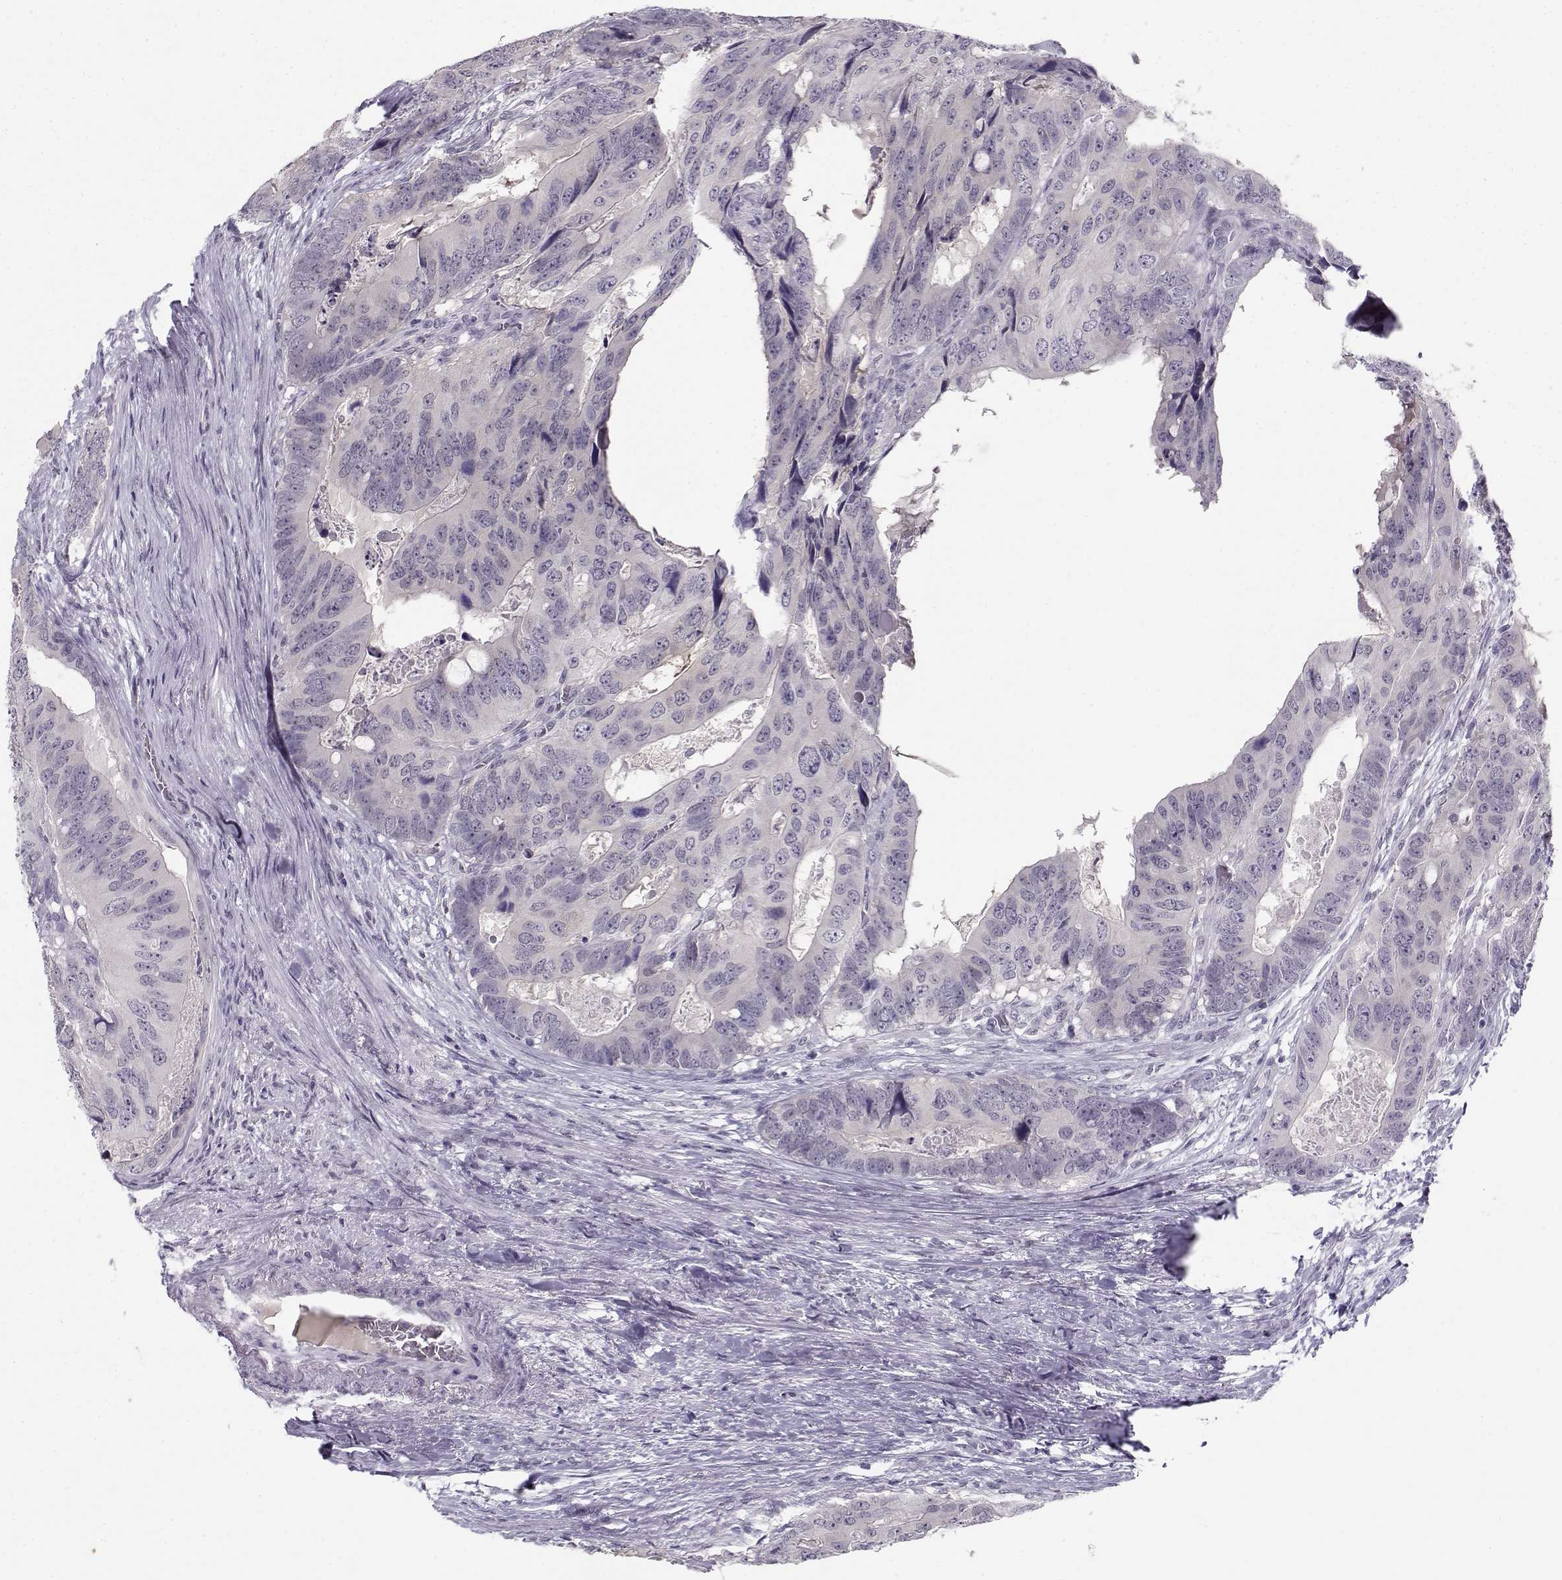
{"staining": {"intensity": "negative", "quantity": "none", "location": "none"}, "tissue": "colorectal cancer", "cell_type": "Tumor cells", "image_type": "cancer", "snomed": [{"axis": "morphology", "description": "Adenocarcinoma, NOS"}, {"axis": "topography", "description": "Colon"}], "caption": "Immunohistochemical staining of colorectal adenocarcinoma reveals no significant staining in tumor cells.", "gene": "C16orf86", "patient": {"sex": "male", "age": 79}}